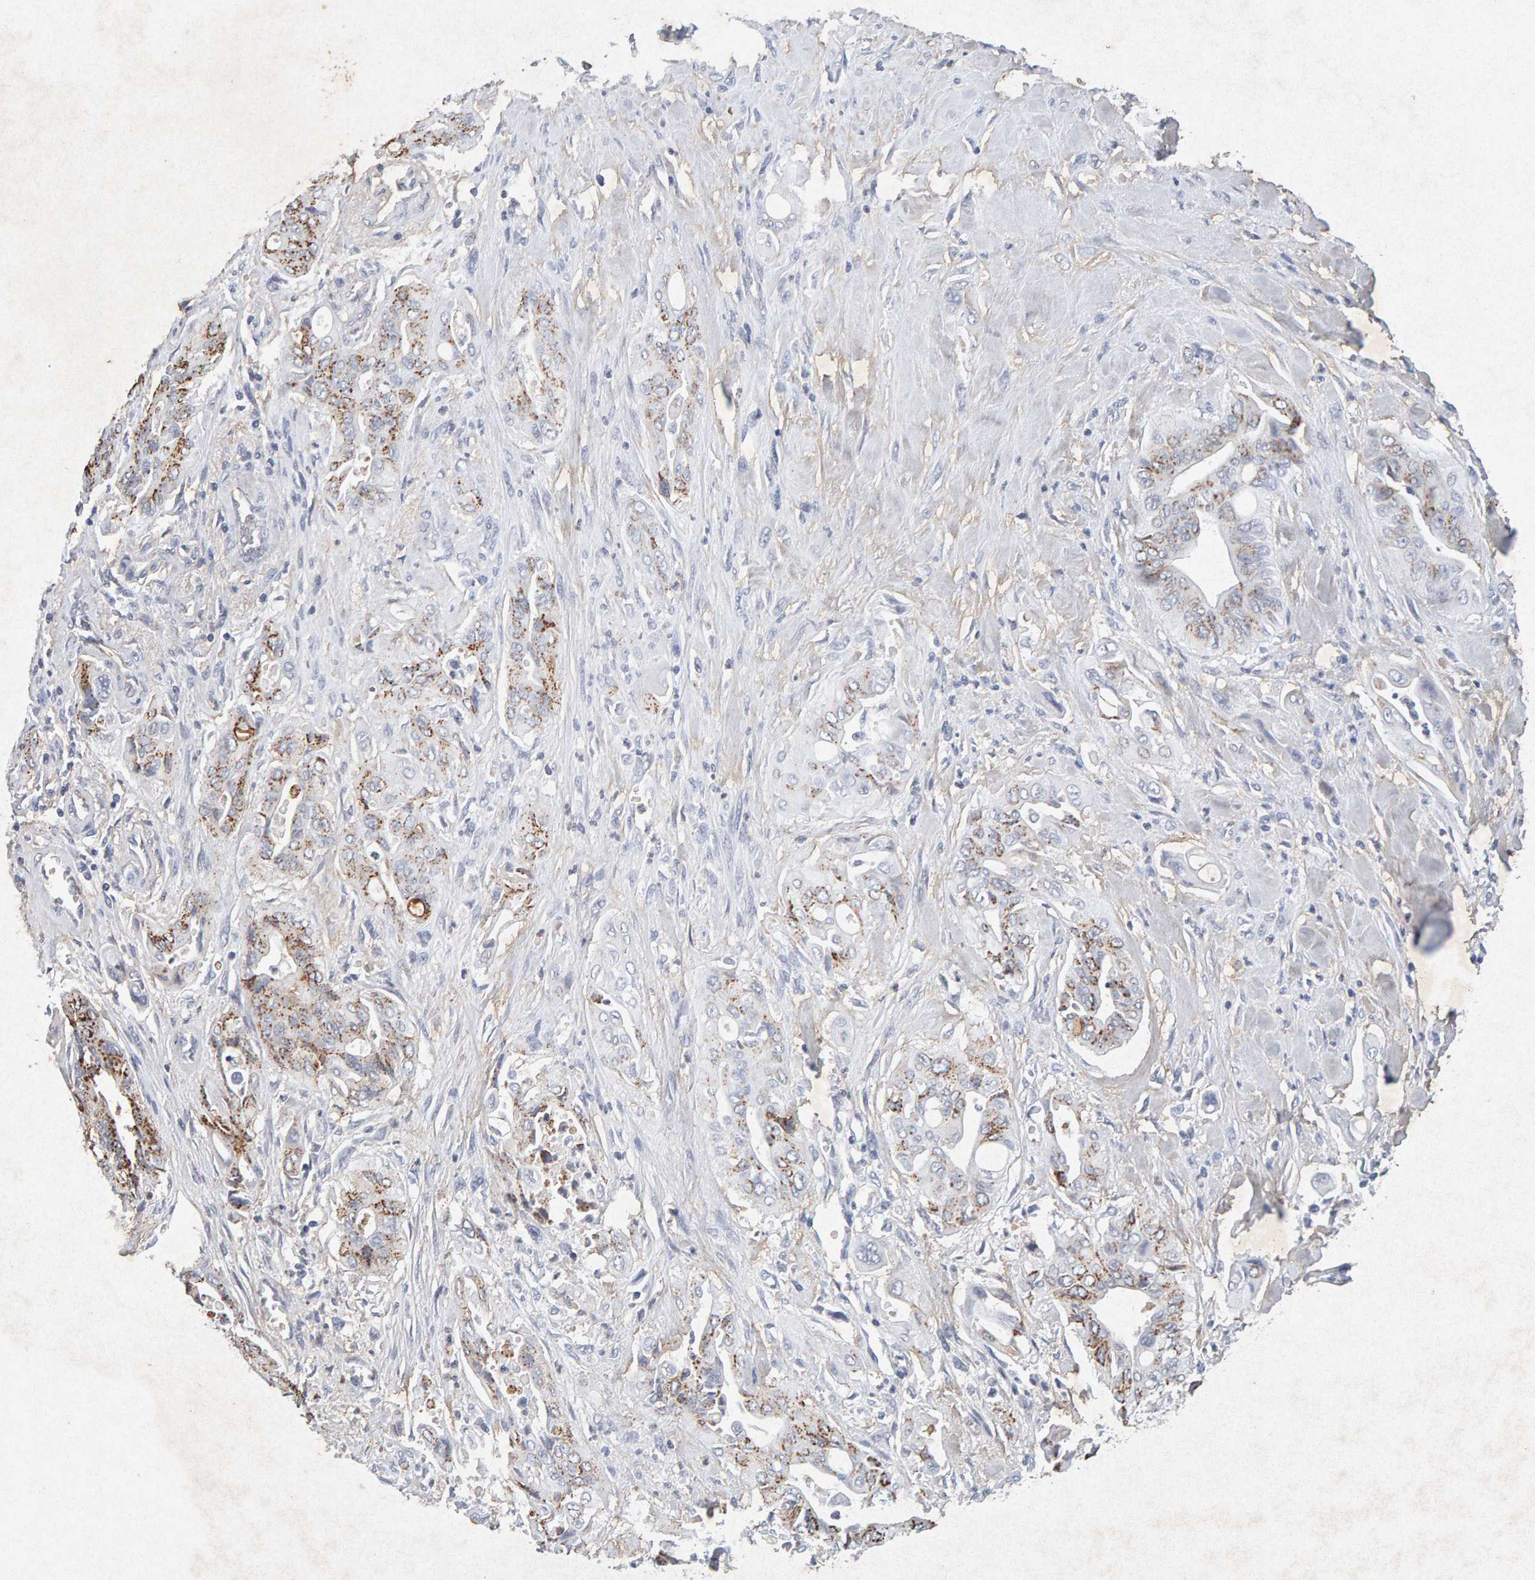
{"staining": {"intensity": "moderate", "quantity": ">75%", "location": "cytoplasmic/membranous"}, "tissue": "pancreatic cancer", "cell_type": "Tumor cells", "image_type": "cancer", "snomed": [{"axis": "morphology", "description": "Adenocarcinoma, NOS"}, {"axis": "topography", "description": "Pancreas"}], "caption": "Human pancreatic cancer stained with a protein marker exhibits moderate staining in tumor cells.", "gene": "PTPRM", "patient": {"sex": "male", "age": 77}}